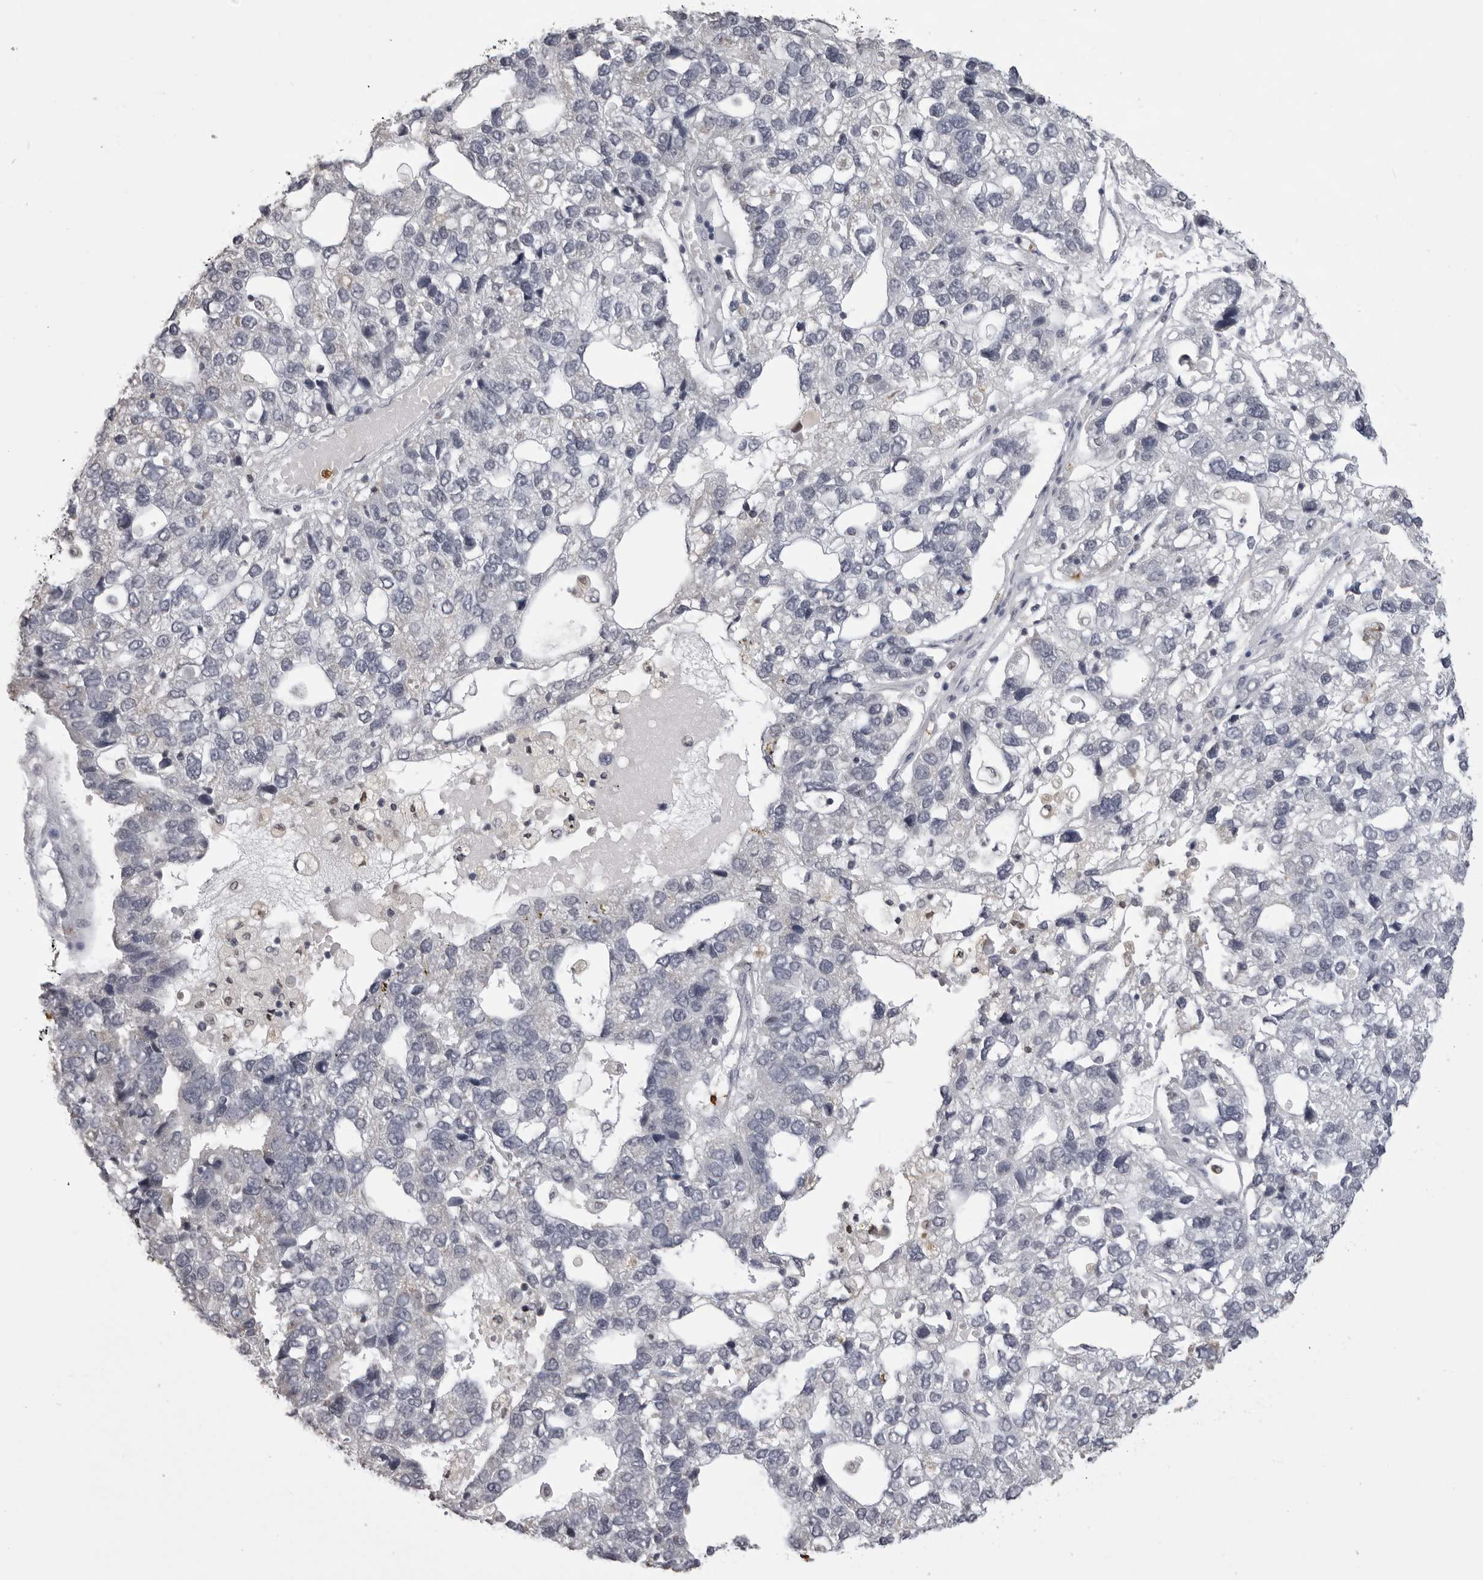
{"staining": {"intensity": "negative", "quantity": "none", "location": "none"}, "tissue": "pancreatic cancer", "cell_type": "Tumor cells", "image_type": "cancer", "snomed": [{"axis": "morphology", "description": "Adenocarcinoma, NOS"}, {"axis": "topography", "description": "Pancreas"}], "caption": "This photomicrograph is of pancreatic cancer stained with IHC to label a protein in brown with the nuclei are counter-stained blue. There is no staining in tumor cells. (Brightfield microscopy of DAB (3,3'-diaminobenzidine) immunohistochemistry at high magnification).", "gene": "IL31", "patient": {"sex": "female", "age": 61}}